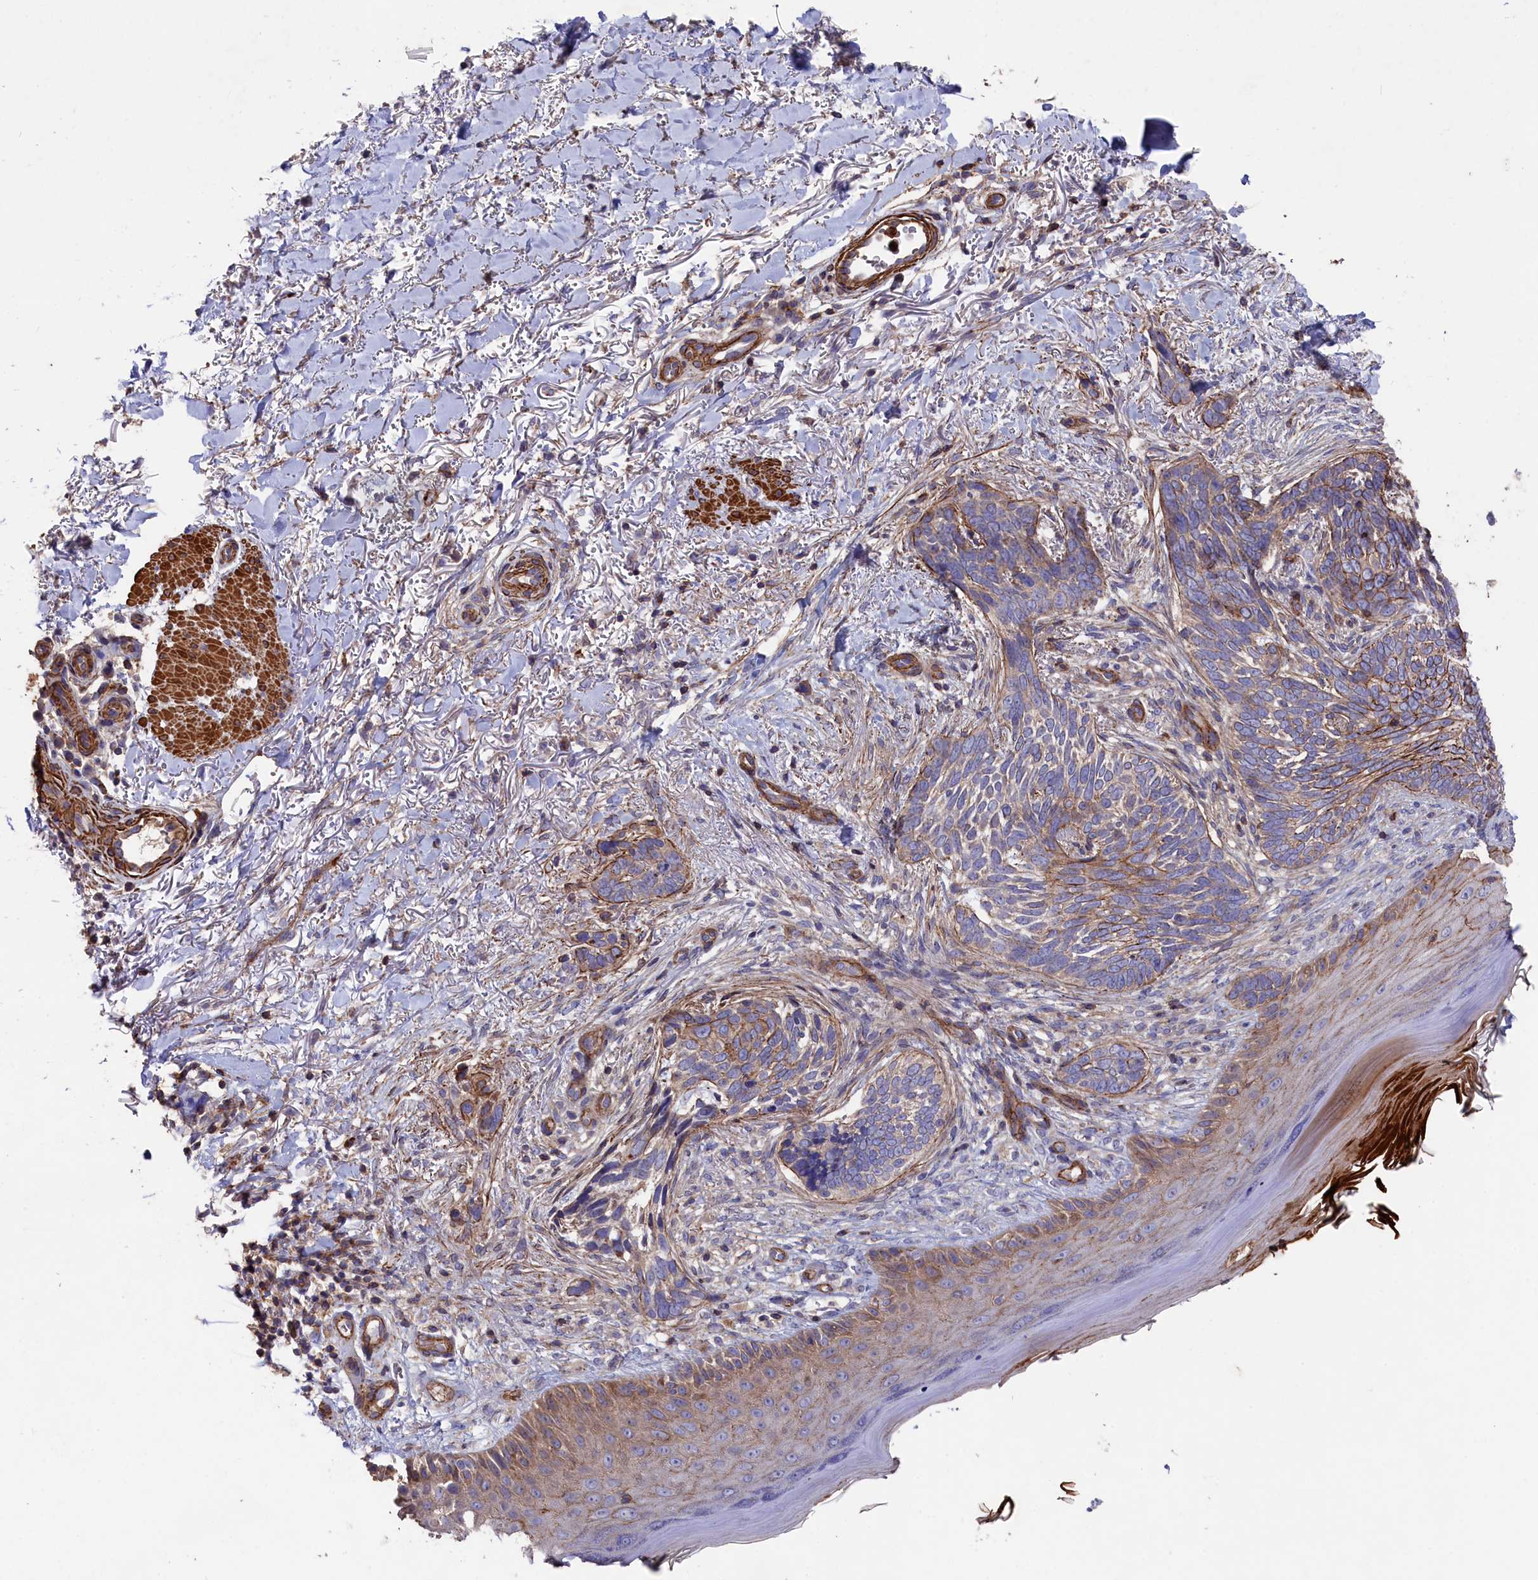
{"staining": {"intensity": "weak", "quantity": "25%-75%", "location": "cytoplasmic/membranous"}, "tissue": "skin cancer", "cell_type": "Tumor cells", "image_type": "cancer", "snomed": [{"axis": "morphology", "description": "Normal tissue, NOS"}, {"axis": "morphology", "description": "Basal cell carcinoma"}, {"axis": "topography", "description": "Skin"}], "caption": "Skin cancer (basal cell carcinoma) stained with immunohistochemistry (IHC) shows weak cytoplasmic/membranous positivity in approximately 25%-75% of tumor cells.", "gene": "RAPSN", "patient": {"sex": "female", "age": 67}}